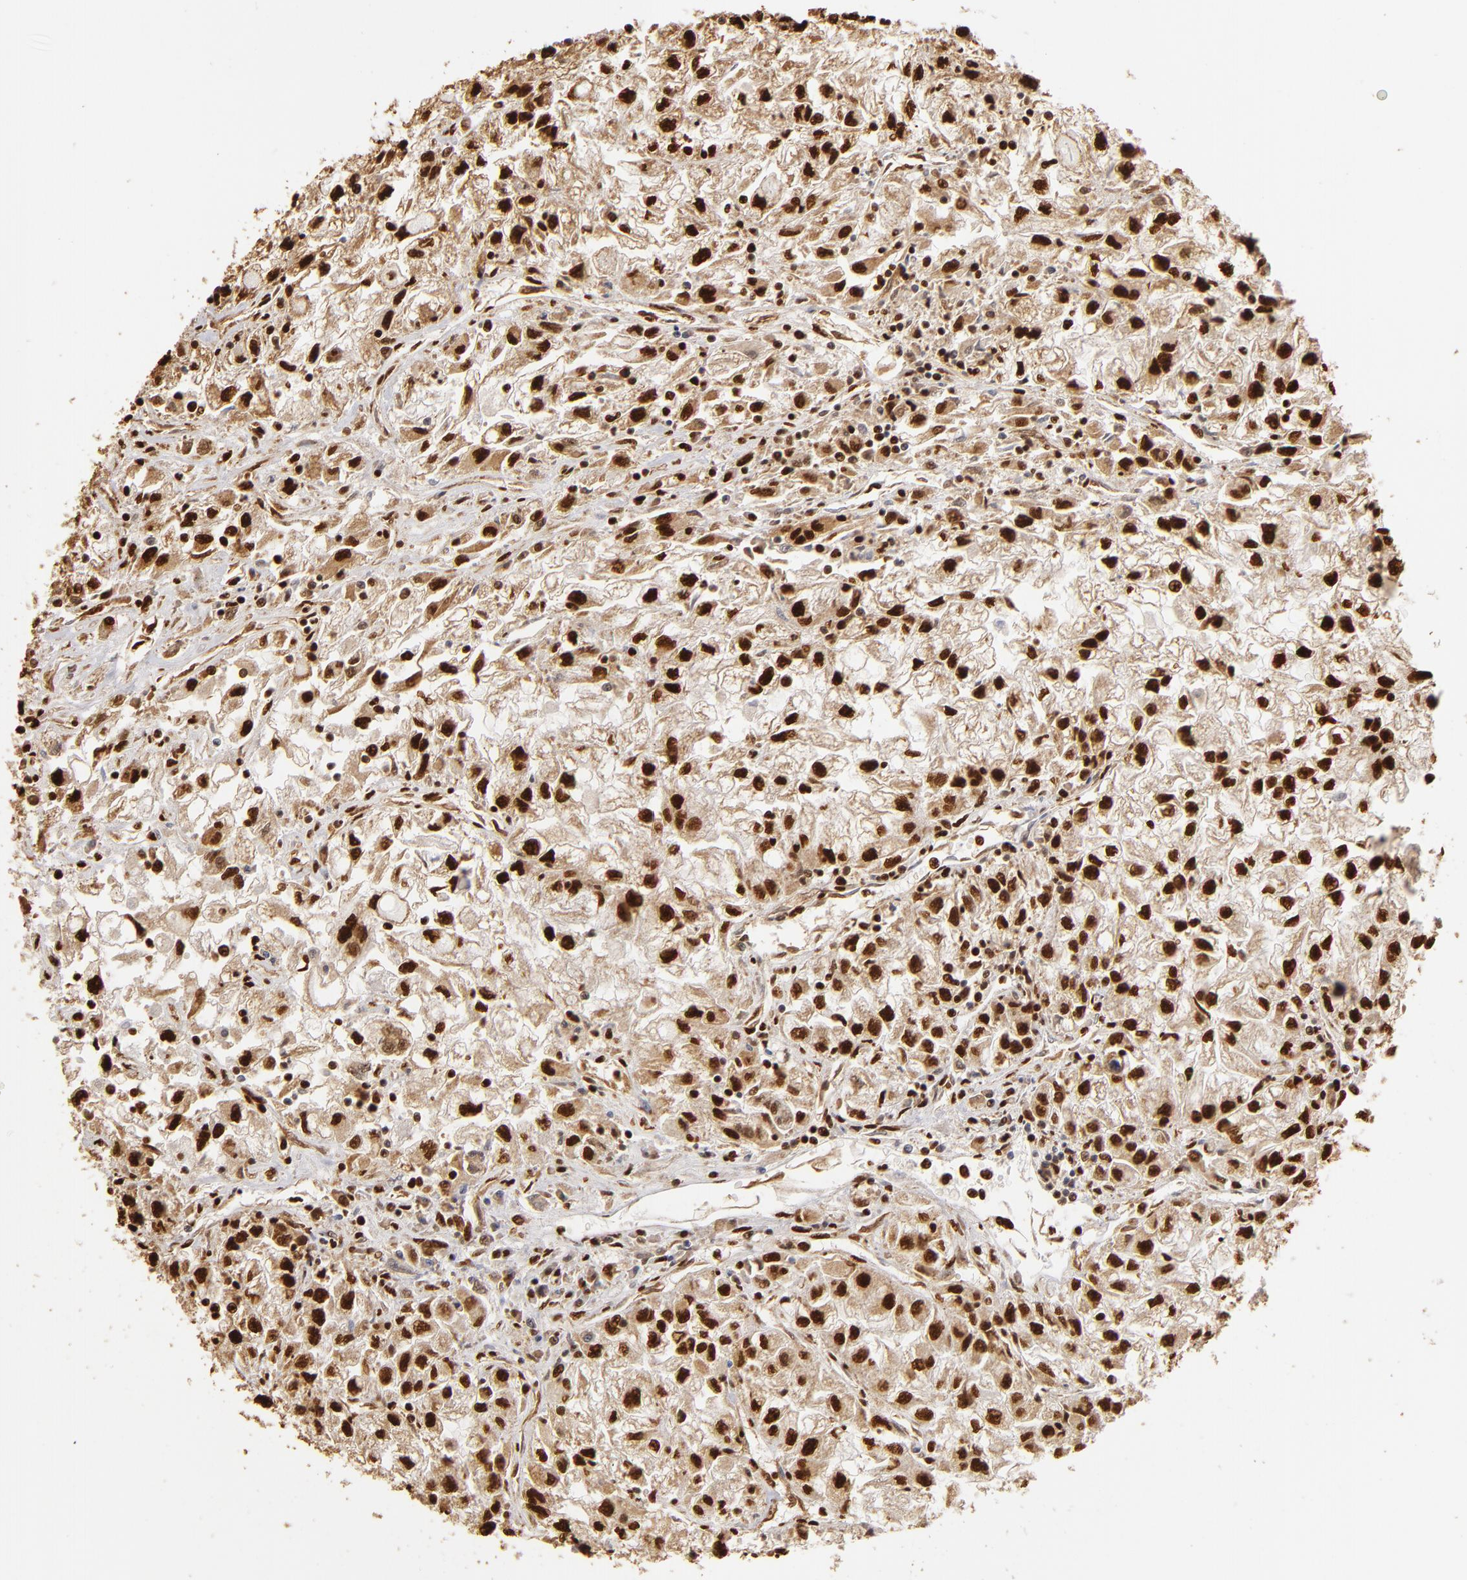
{"staining": {"intensity": "strong", "quantity": ">75%", "location": "nuclear"}, "tissue": "renal cancer", "cell_type": "Tumor cells", "image_type": "cancer", "snomed": [{"axis": "morphology", "description": "Adenocarcinoma, NOS"}, {"axis": "topography", "description": "Kidney"}], "caption": "Approximately >75% of tumor cells in human renal cancer (adenocarcinoma) demonstrate strong nuclear protein expression as visualized by brown immunohistochemical staining.", "gene": "ILF3", "patient": {"sex": "male", "age": 59}}